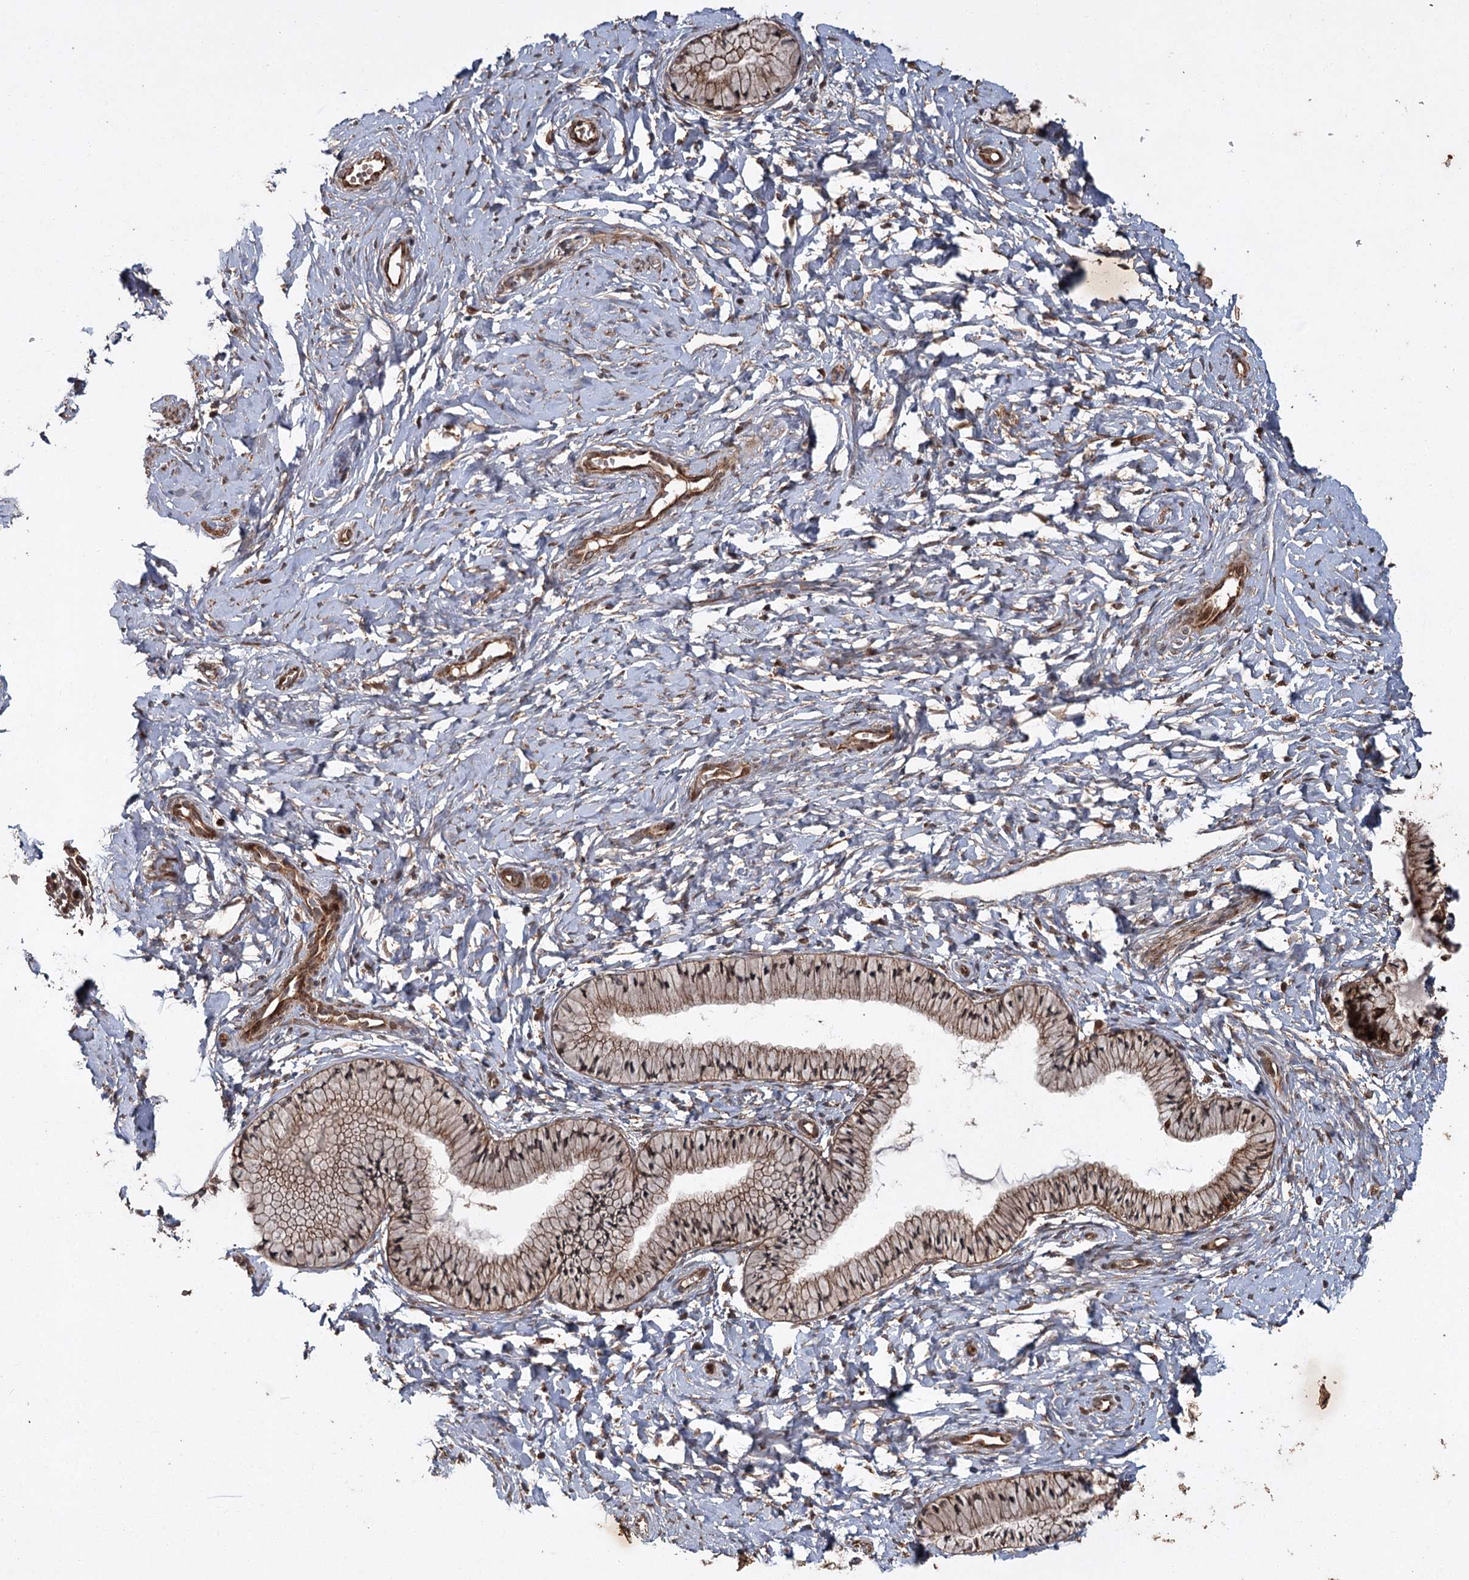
{"staining": {"intensity": "strong", "quantity": "25%-75%", "location": "cytoplasmic/membranous"}, "tissue": "cervix", "cell_type": "Glandular cells", "image_type": "normal", "snomed": [{"axis": "morphology", "description": "Normal tissue, NOS"}, {"axis": "topography", "description": "Cervix"}], "caption": "This micrograph shows immunohistochemistry staining of normal cervix, with high strong cytoplasmic/membranous positivity in about 25%-75% of glandular cells.", "gene": "RPAP3", "patient": {"sex": "female", "age": 33}}